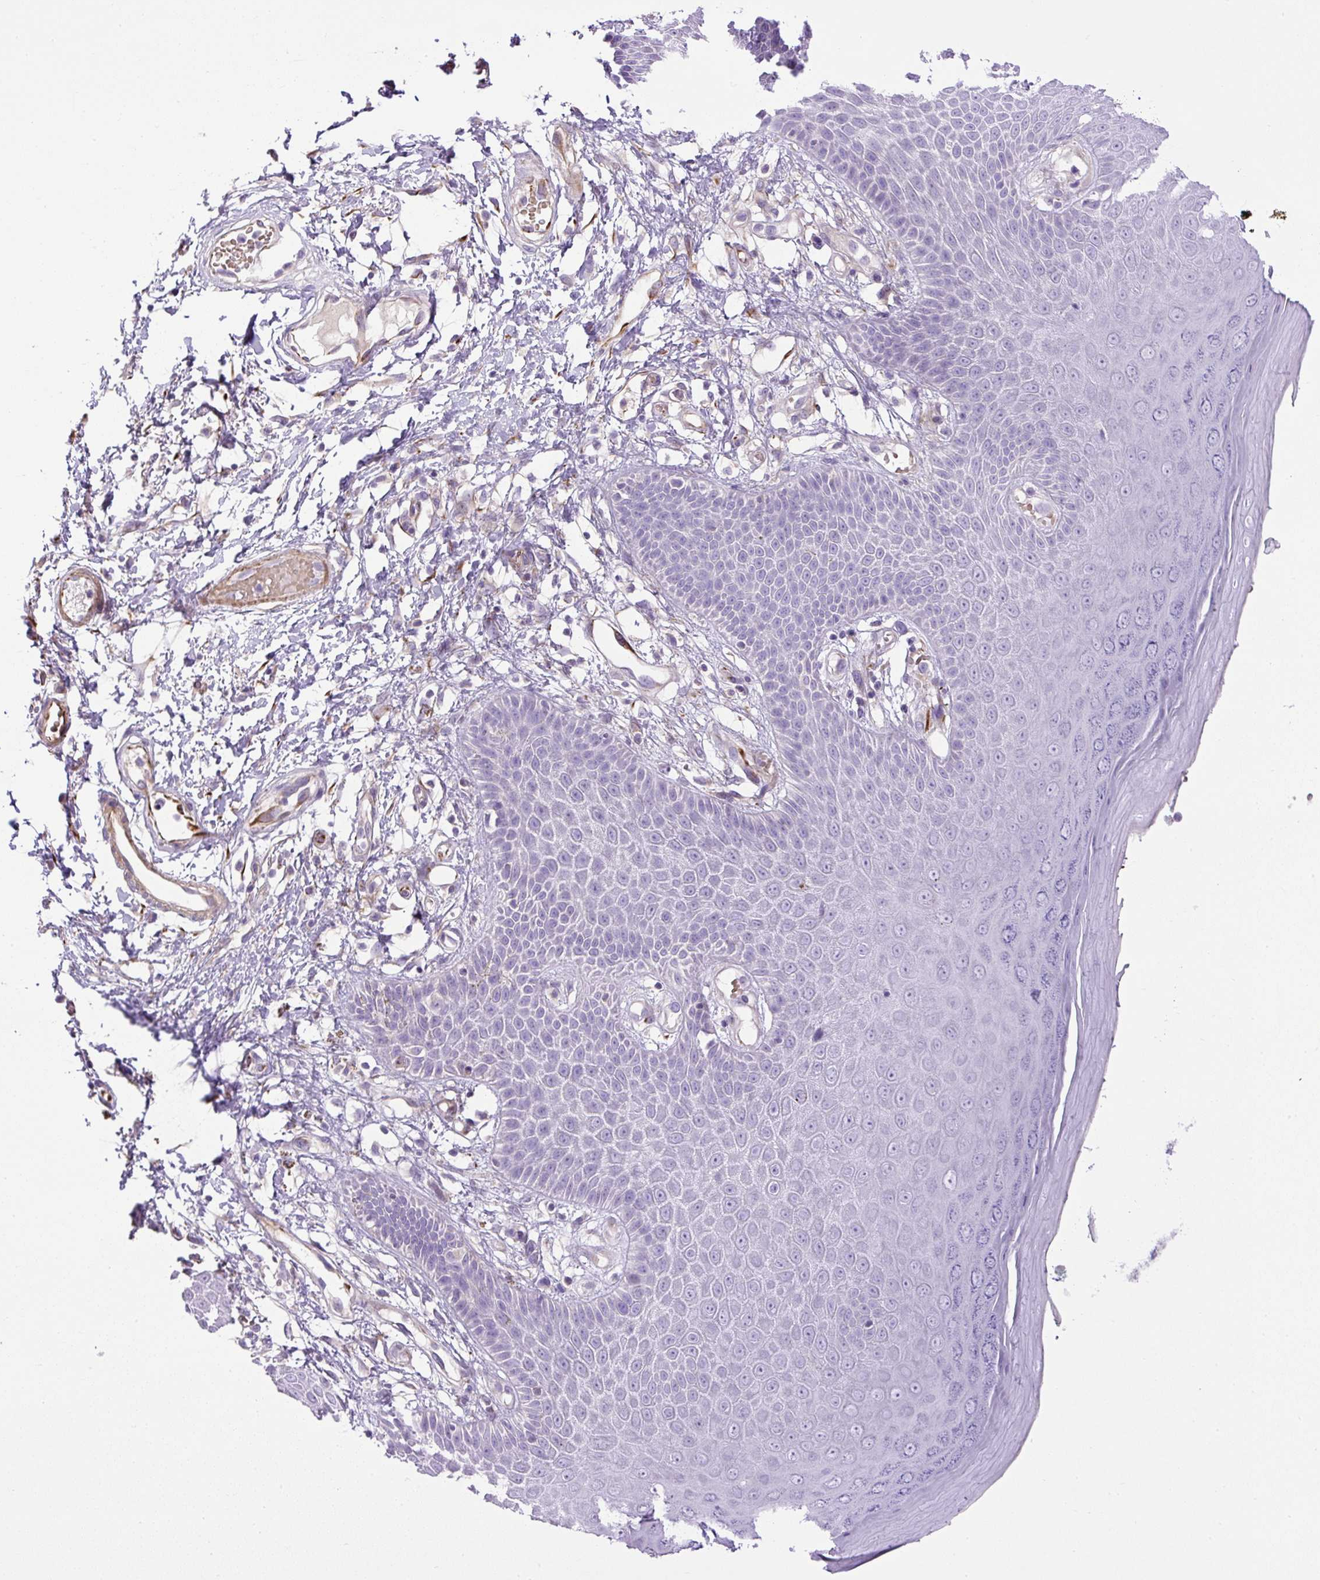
{"staining": {"intensity": "negative", "quantity": "none", "location": "none"}, "tissue": "skin", "cell_type": "Epidermal cells", "image_type": "normal", "snomed": [{"axis": "morphology", "description": "Normal tissue, NOS"}, {"axis": "topography", "description": "Anal"}, {"axis": "topography", "description": "Peripheral nerve tissue"}], "caption": "Human skin stained for a protein using immunohistochemistry (IHC) demonstrates no staining in epidermal cells.", "gene": "VWA7", "patient": {"sex": "male", "age": 78}}